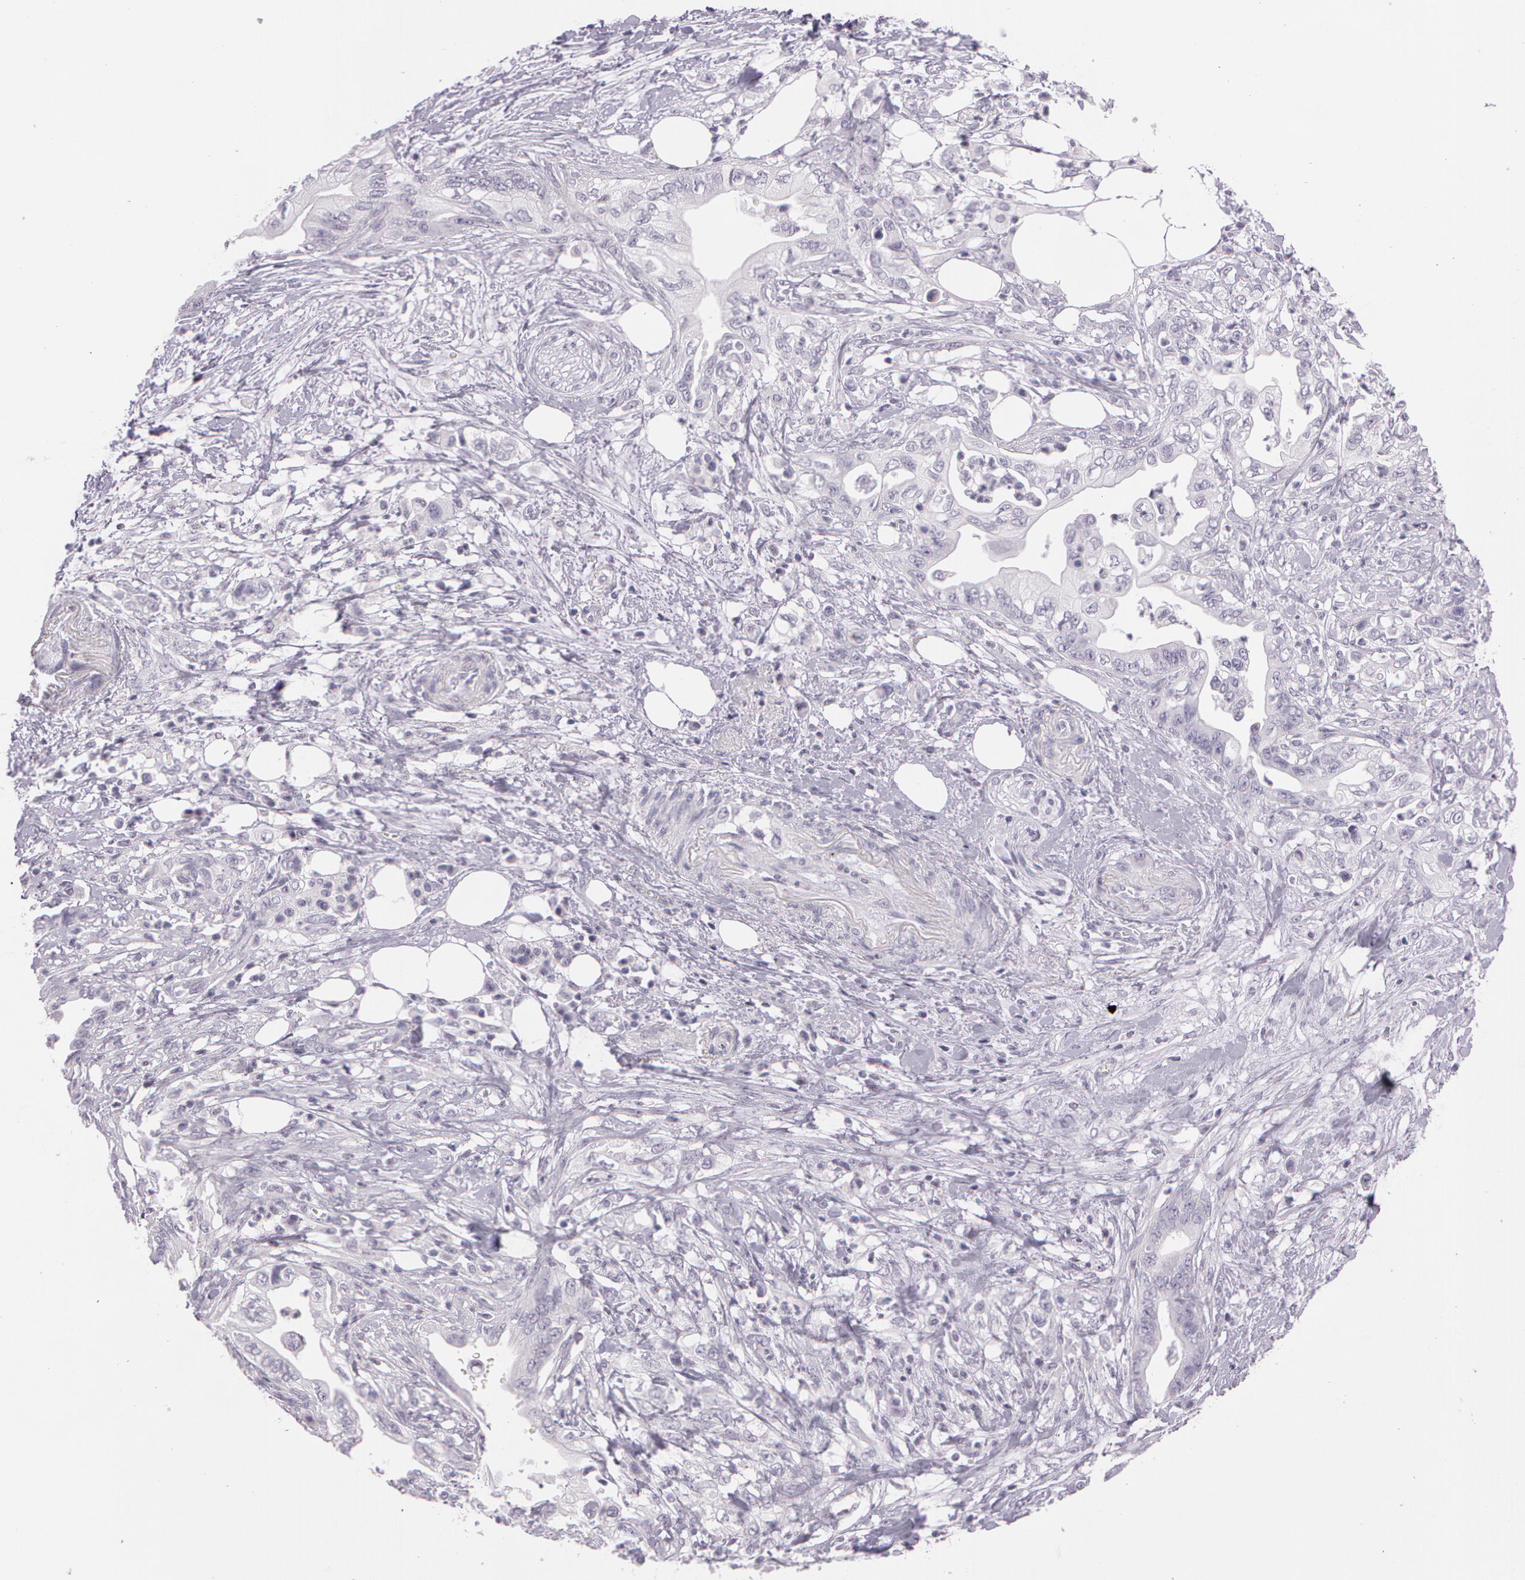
{"staining": {"intensity": "negative", "quantity": "none", "location": "none"}, "tissue": "pancreatic cancer", "cell_type": "Tumor cells", "image_type": "cancer", "snomed": [{"axis": "morphology", "description": "Adenocarcinoma, NOS"}, {"axis": "topography", "description": "Pancreas"}], "caption": "Immunohistochemistry of human adenocarcinoma (pancreatic) reveals no staining in tumor cells. (IHC, brightfield microscopy, high magnification).", "gene": "OTC", "patient": {"sex": "female", "age": 66}}